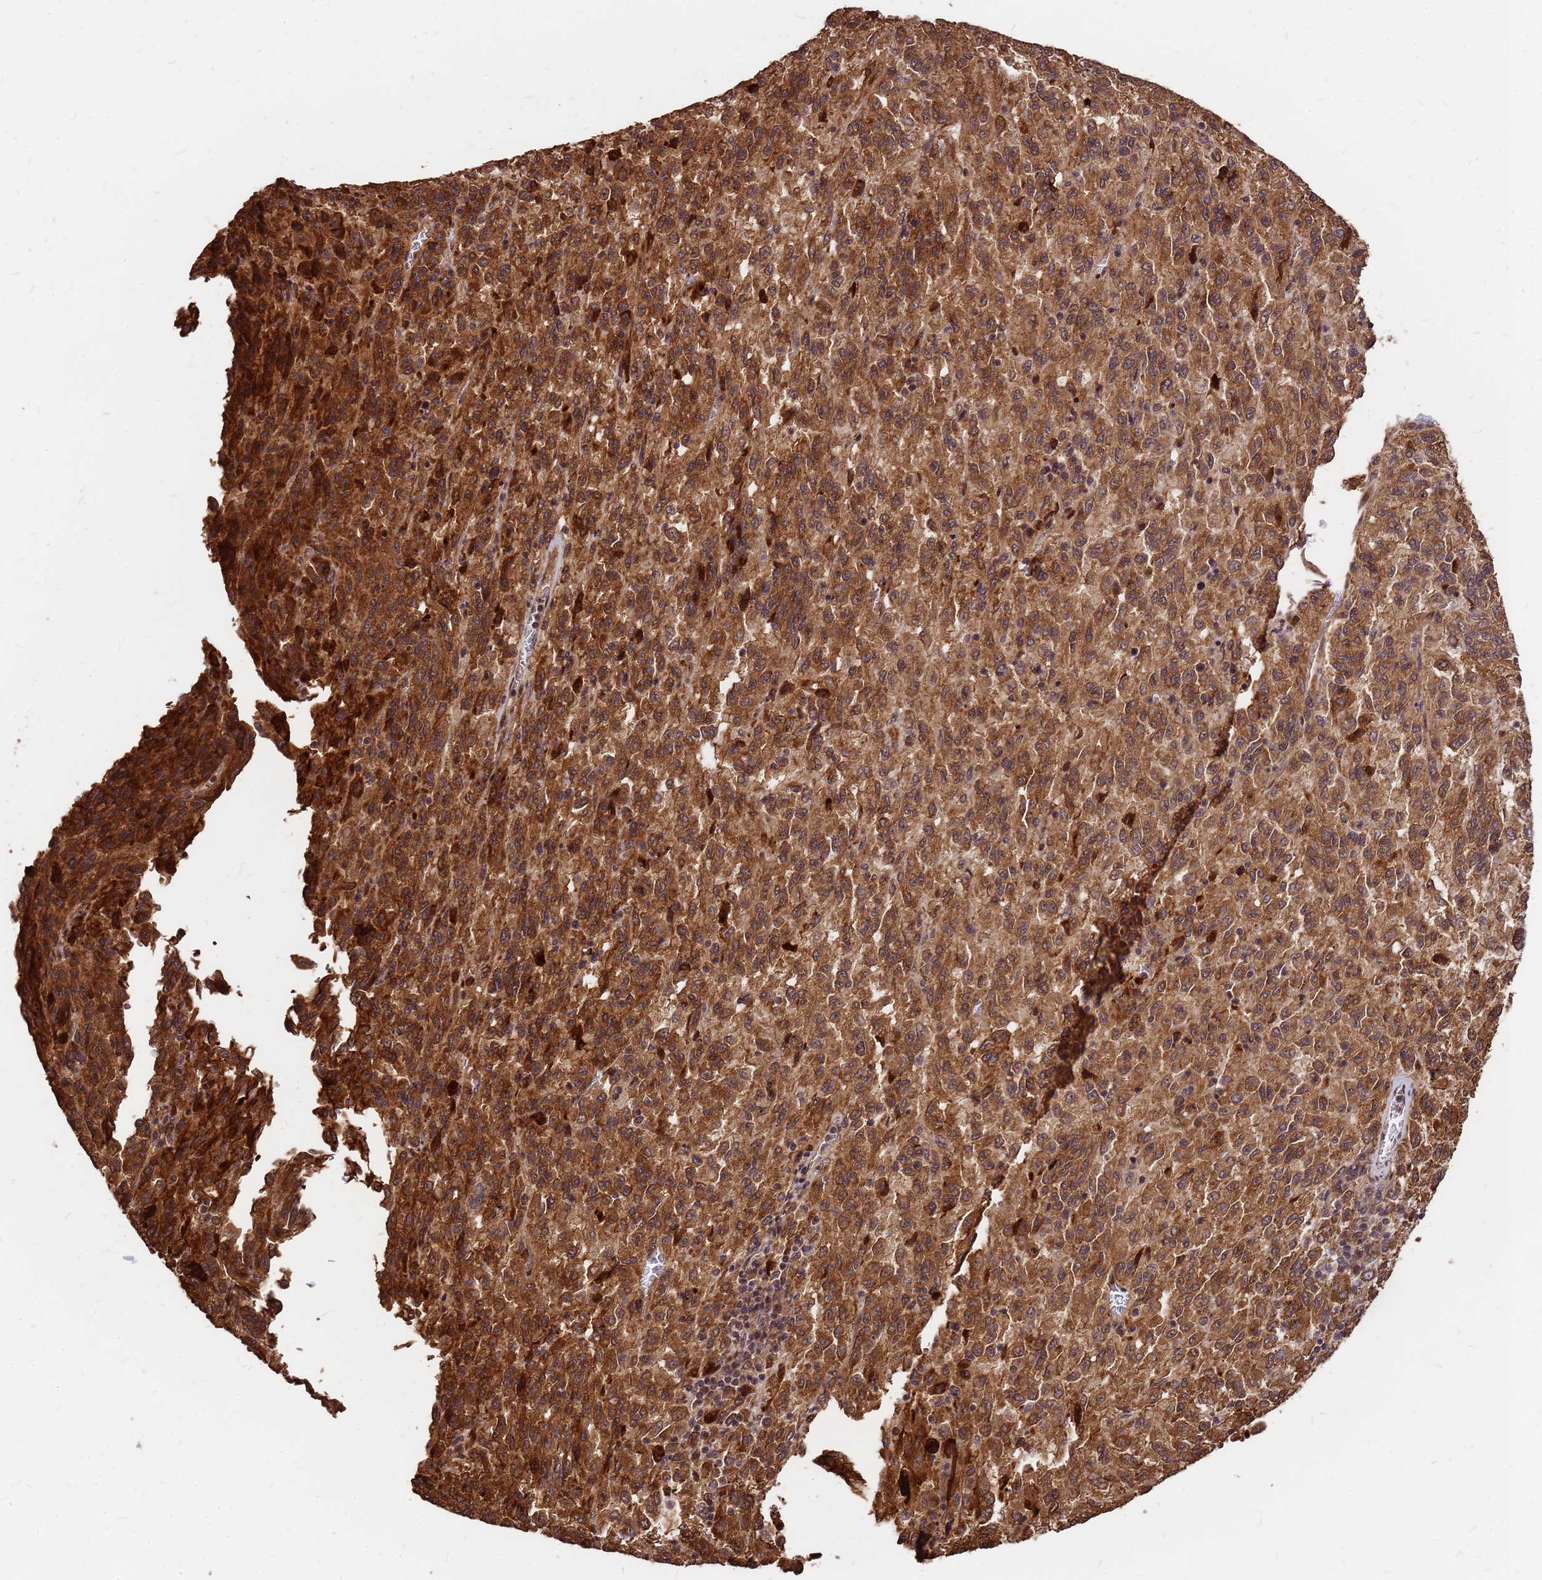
{"staining": {"intensity": "strong", "quantity": ">75%", "location": "cytoplasmic/membranous"}, "tissue": "melanoma", "cell_type": "Tumor cells", "image_type": "cancer", "snomed": [{"axis": "morphology", "description": "Malignant melanoma, Metastatic site"}, {"axis": "topography", "description": "Lung"}], "caption": "This is an image of IHC staining of melanoma, which shows strong expression in the cytoplasmic/membranous of tumor cells.", "gene": "GPATCH8", "patient": {"sex": "male", "age": 64}}